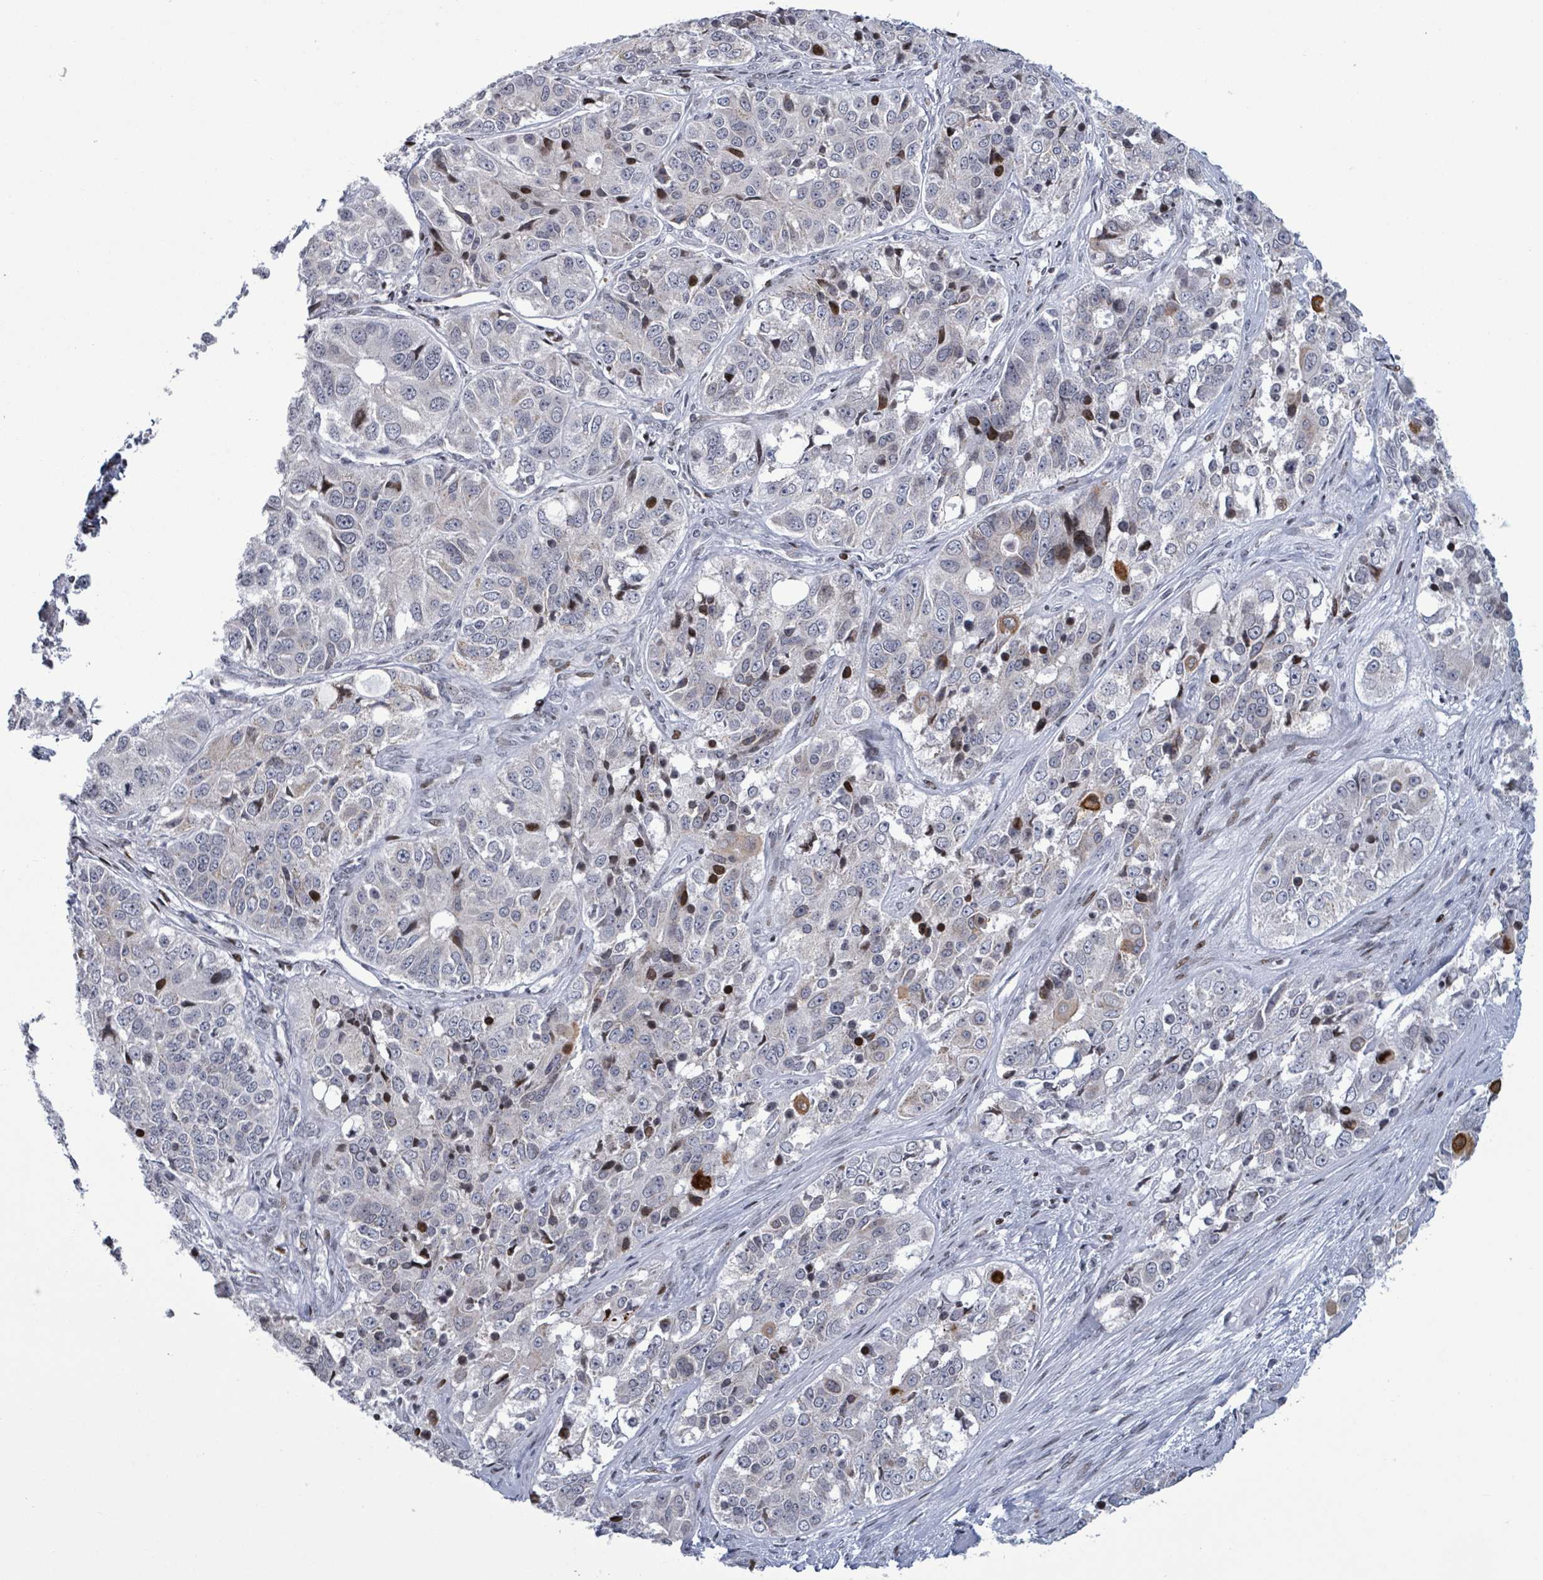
{"staining": {"intensity": "moderate", "quantity": "<25%", "location": "nuclear"}, "tissue": "ovarian cancer", "cell_type": "Tumor cells", "image_type": "cancer", "snomed": [{"axis": "morphology", "description": "Carcinoma, endometroid"}, {"axis": "topography", "description": "Ovary"}], "caption": "Protein staining of ovarian endometroid carcinoma tissue displays moderate nuclear positivity in about <25% of tumor cells. The protein is stained brown, and the nuclei are stained in blue (DAB (3,3'-diaminobenzidine) IHC with brightfield microscopy, high magnification).", "gene": "FNDC4", "patient": {"sex": "female", "age": 51}}